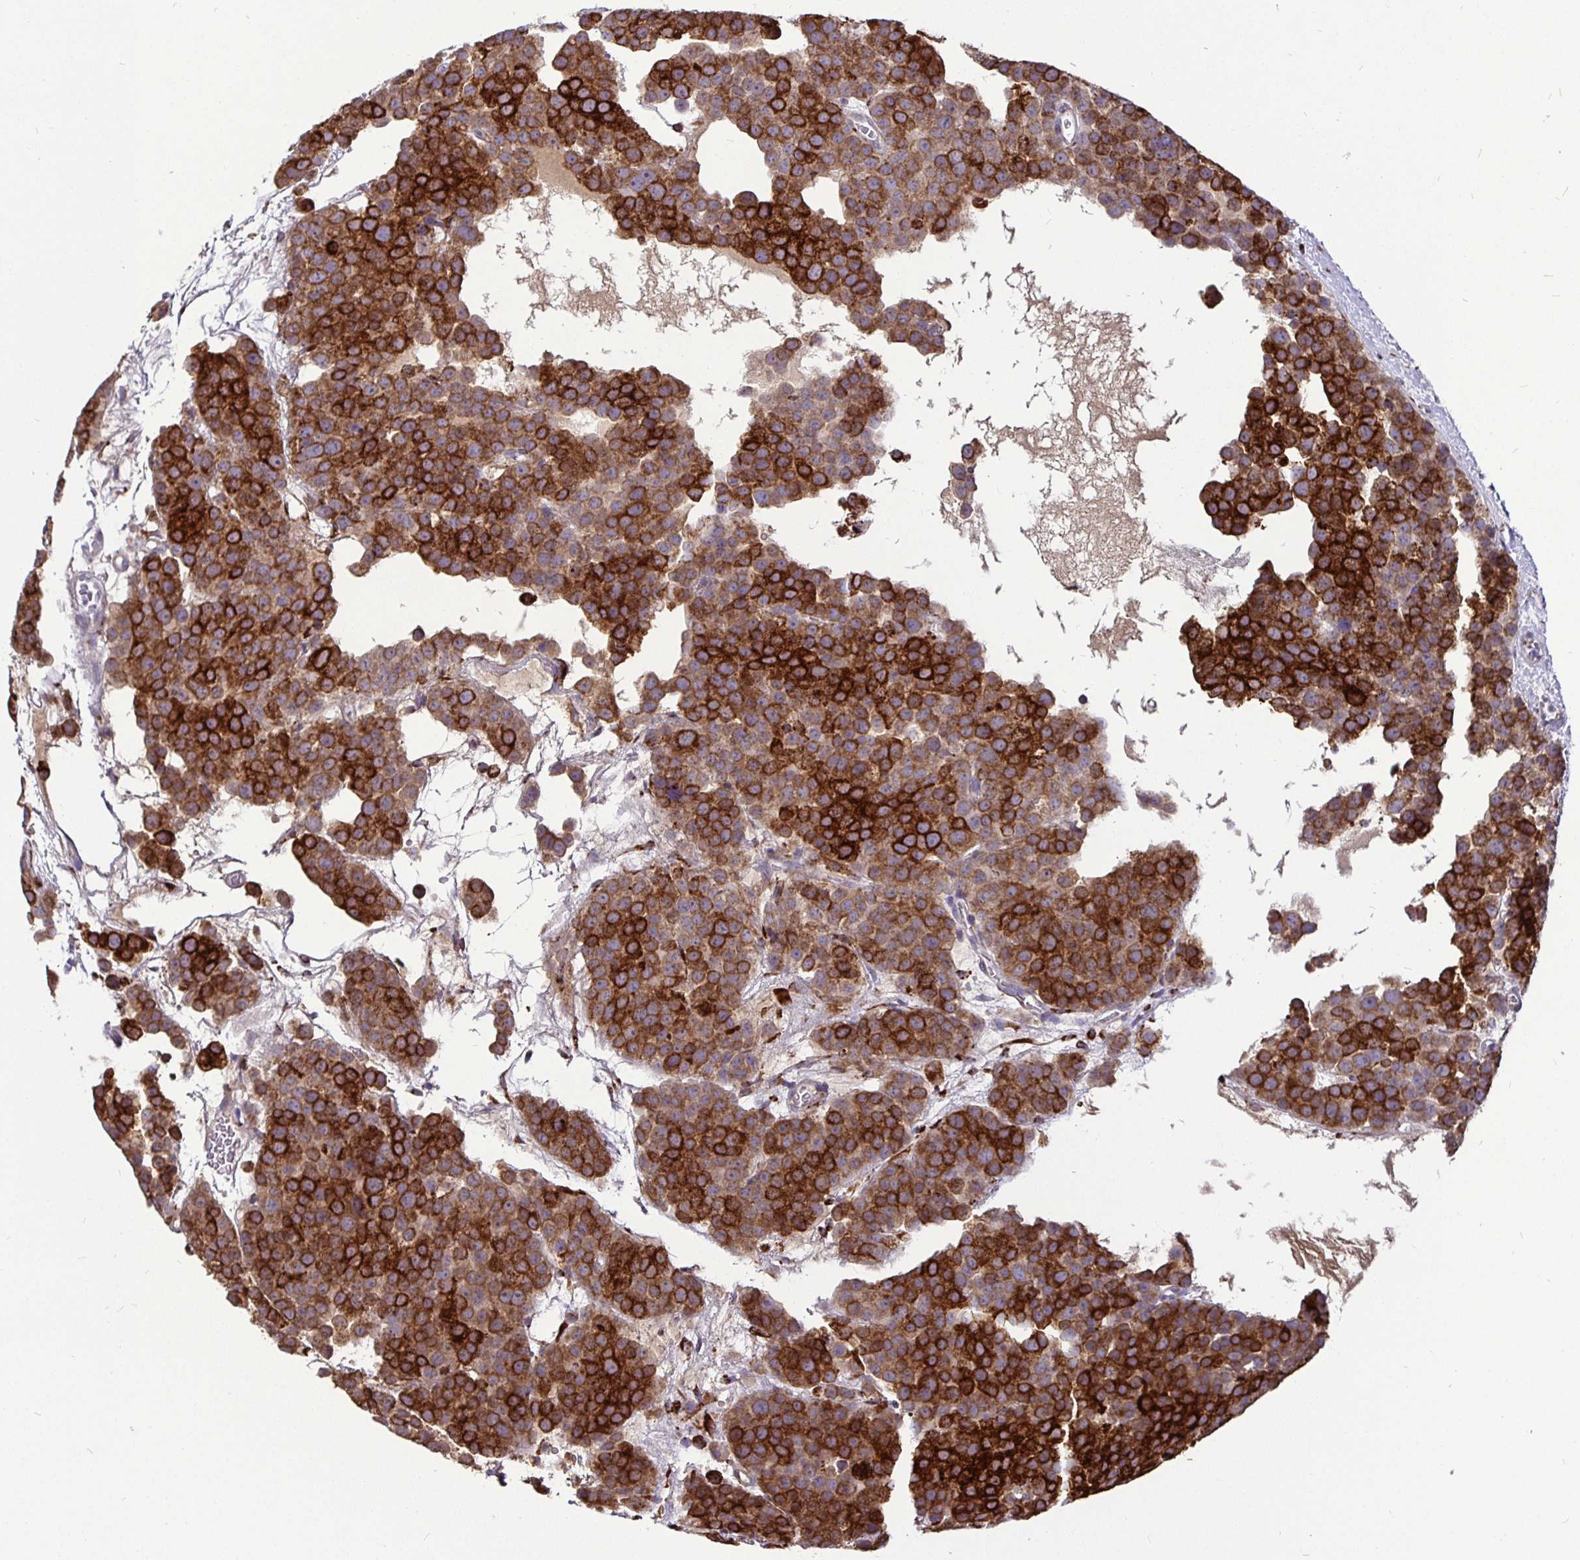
{"staining": {"intensity": "strong", "quantity": ">75%", "location": "cytoplasmic/membranous"}, "tissue": "testis cancer", "cell_type": "Tumor cells", "image_type": "cancer", "snomed": [{"axis": "morphology", "description": "Seminoma, NOS"}, {"axis": "topography", "description": "Testis"}], "caption": "An image of human seminoma (testis) stained for a protein demonstrates strong cytoplasmic/membranous brown staining in tumor cells. (DAB (3,3'-diaminobenzidine) = brown stain, brightfield microscopy at high magnification).", "gene": "P4HA2", "patient": {"sex": "male", "age": 71}}